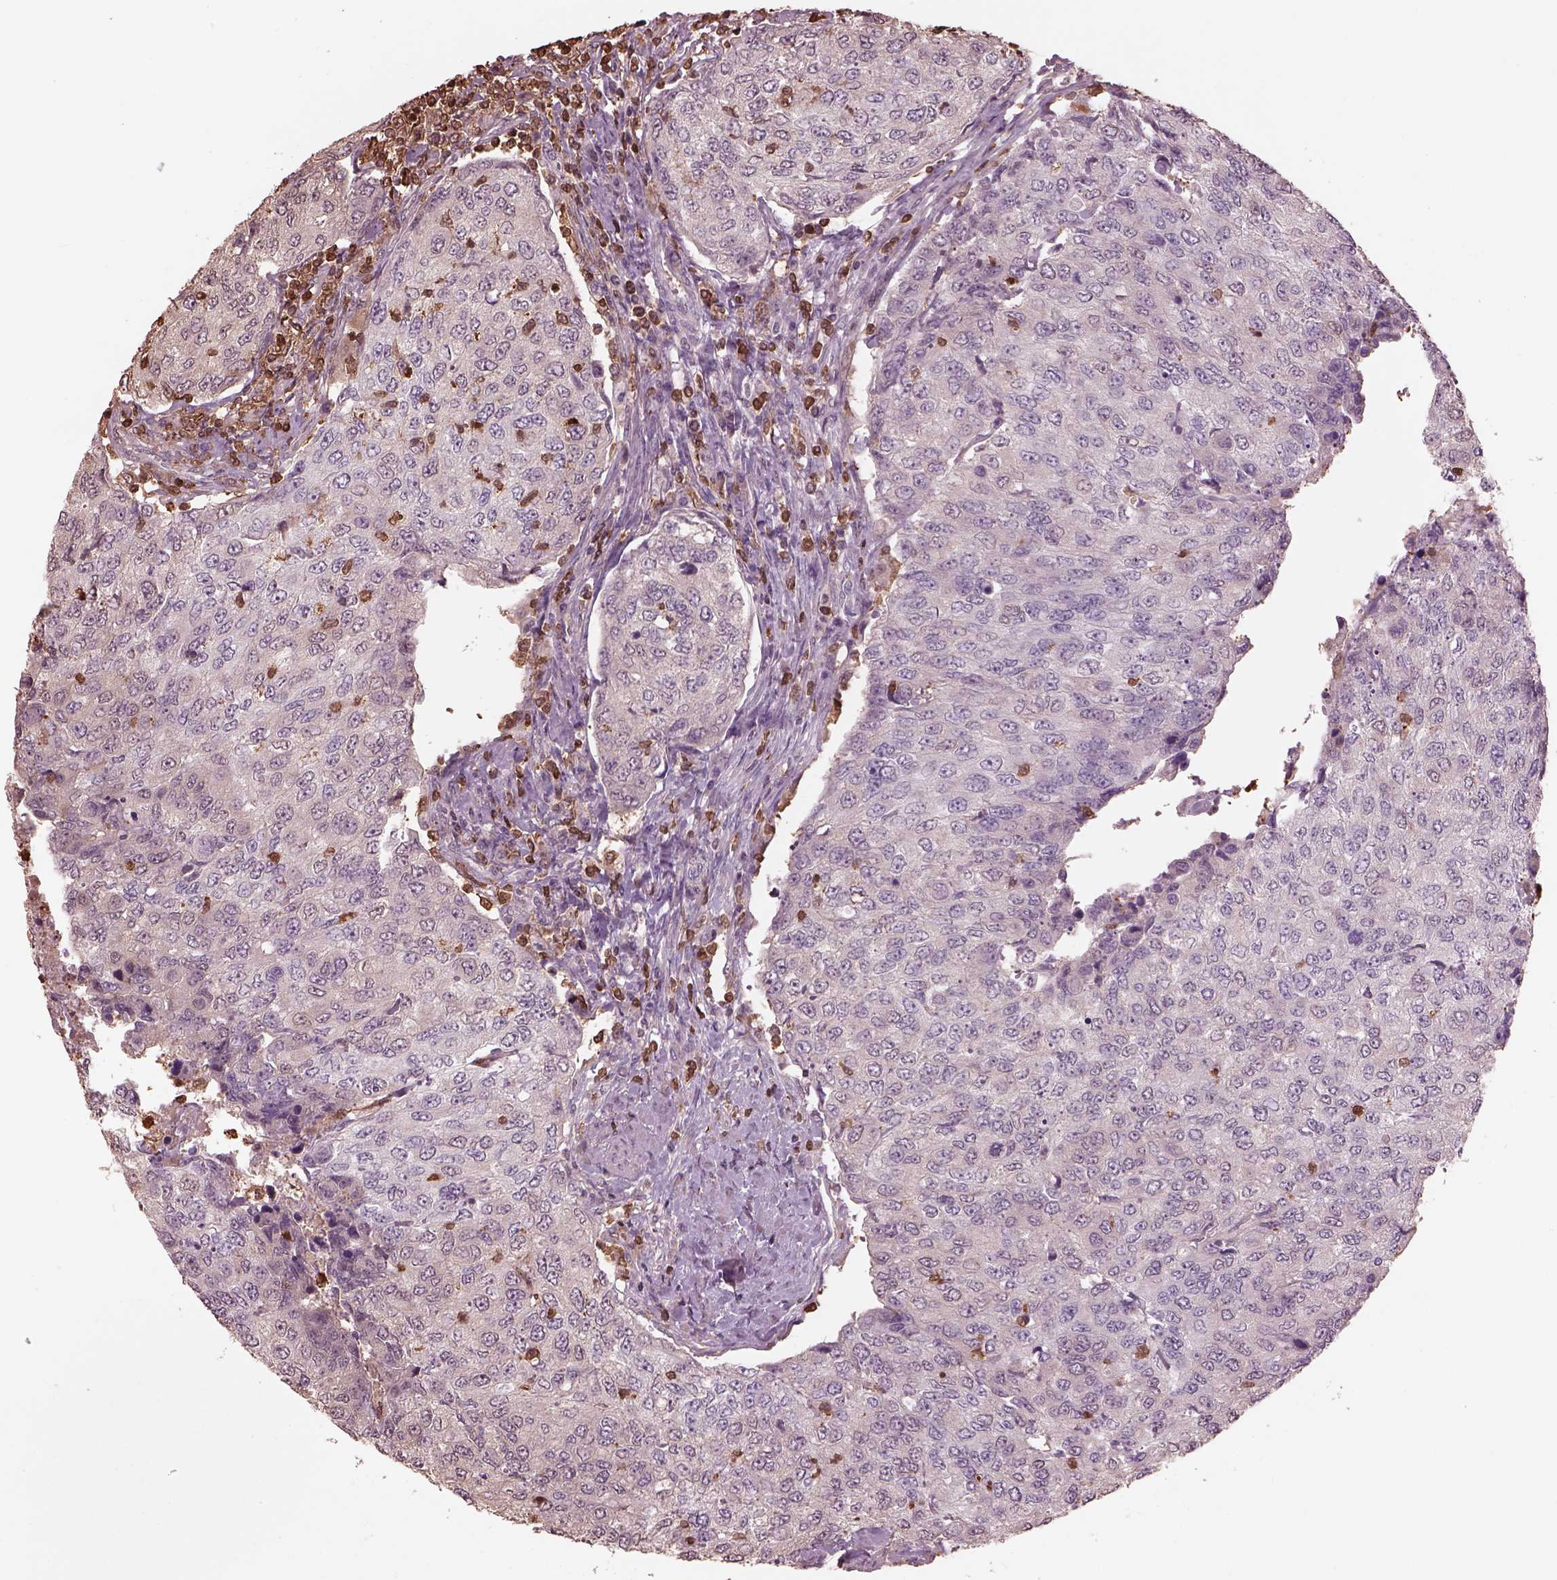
{"staining": {"intensity": "negative", "quantity": "none", "location": "none"}, "tissue": "urothelial cancer", "cell_type": "Tumor cells", "image_type": "cancer", "snomed": [{"axis": "morphology", "description": "Urothelial carcinoma, High grade"}, {"axis": "topography", "description": "Urinary bladder"}], "caption": "There is no significant staining in tumor cells of high-grade urothelial carcinoma.", "gene": "IL31RA", "patient": {"sex": "female", "age": 78}}